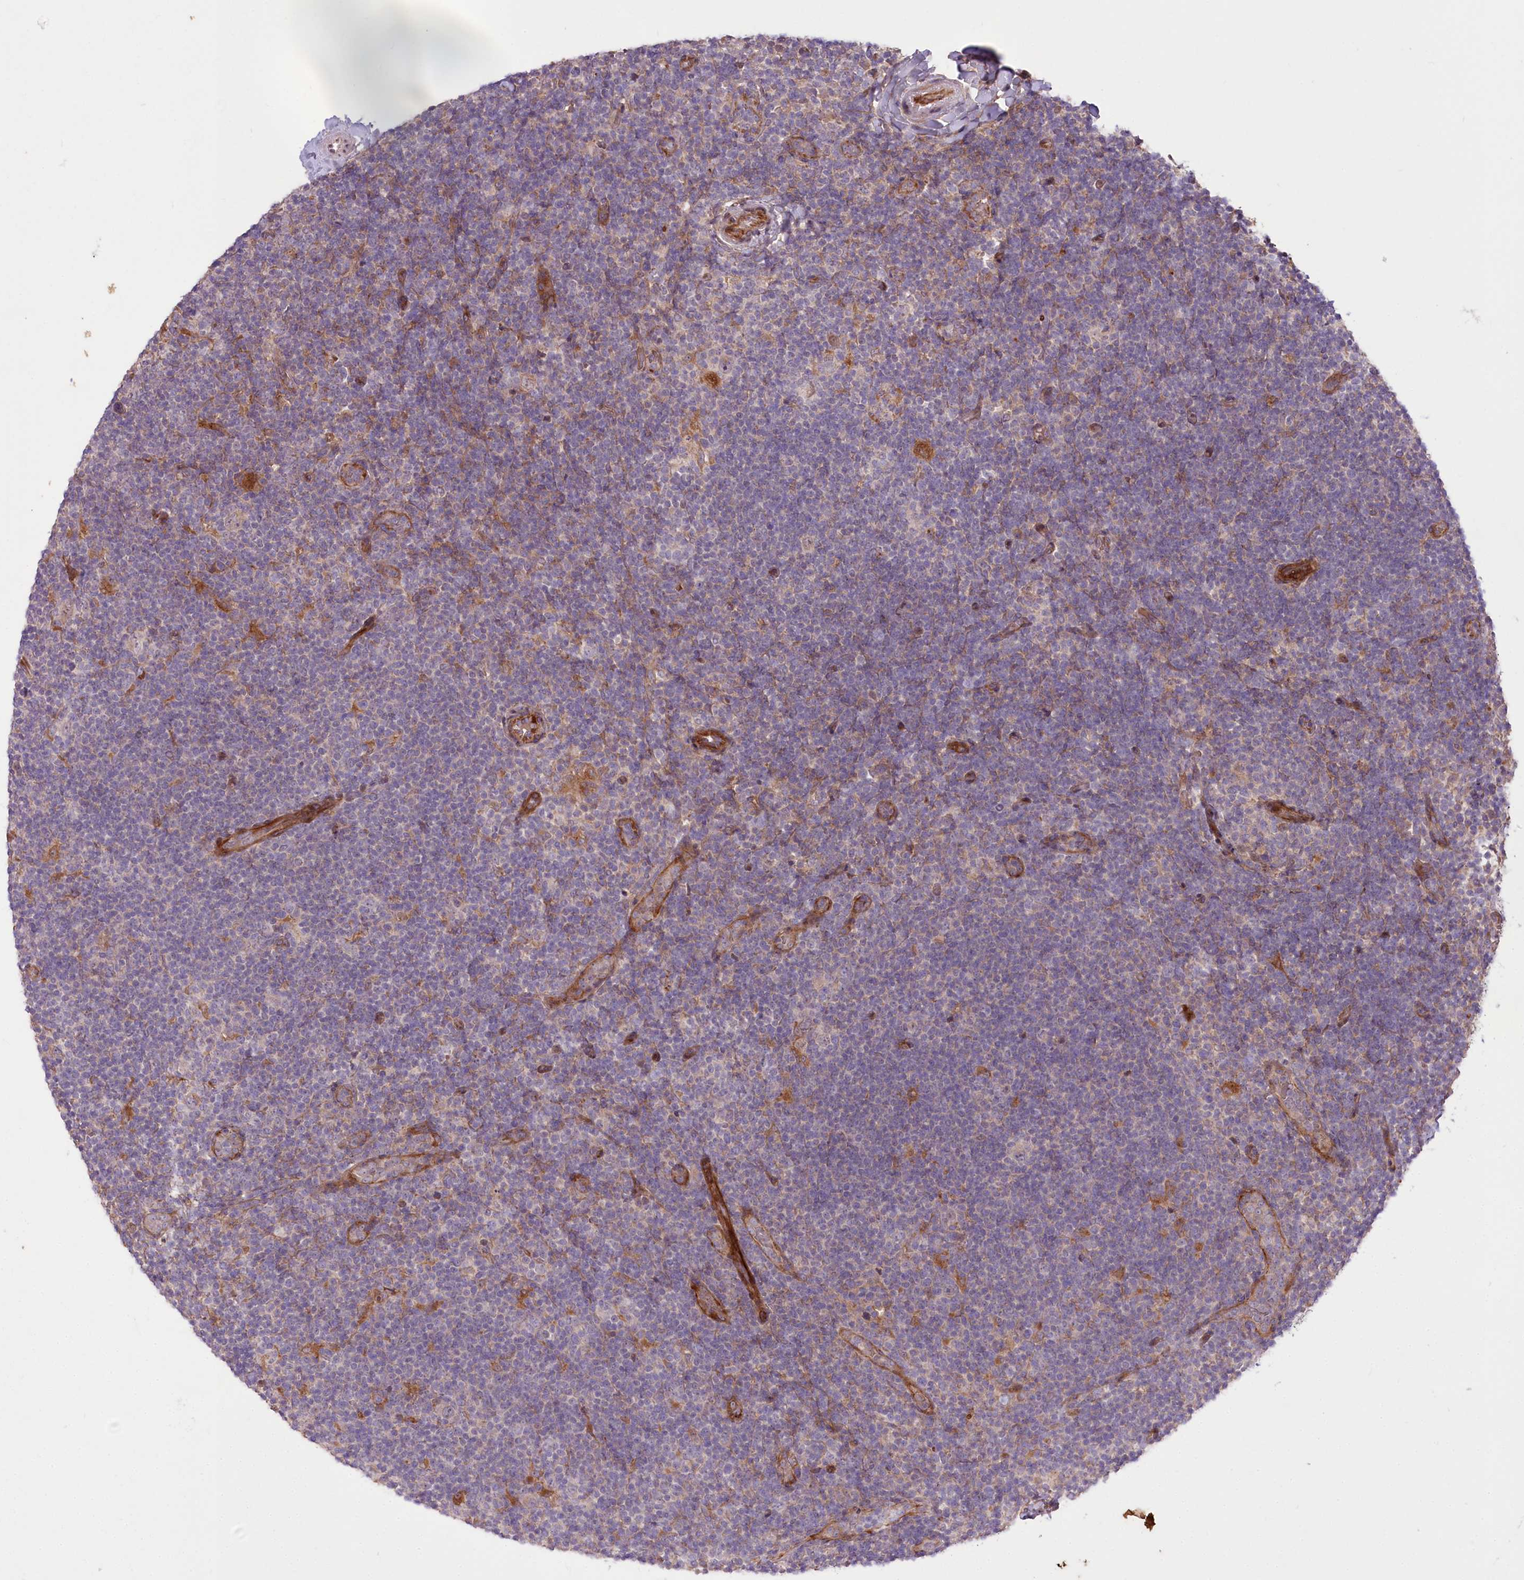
{"staining": {"intensity": "negative", "quantity": "none", "location": "none"}, "tissue": "lymphoma", "cell_type": "Tumor cells", "image_type": "cancer", "snomed": [{"axis": "morphology", "description": "Hodgkin's disease, NOS"}, {"axis": "topography", "description": "Lymph node"}], "caption": "Immunohistochemistry micrograph of neoplastic tissue: lymphoma stained with DAB (3,3'-diaminobenzidine) shows no significant protein staining in tumor cells. The staining is performed using DAB (3,3'-diaminobenzidine) brown chromogen with nuclei counter-stained in using hematoxylin.", "gene": "TRUB1", "patient": {"sex": "female", "age": 57}}